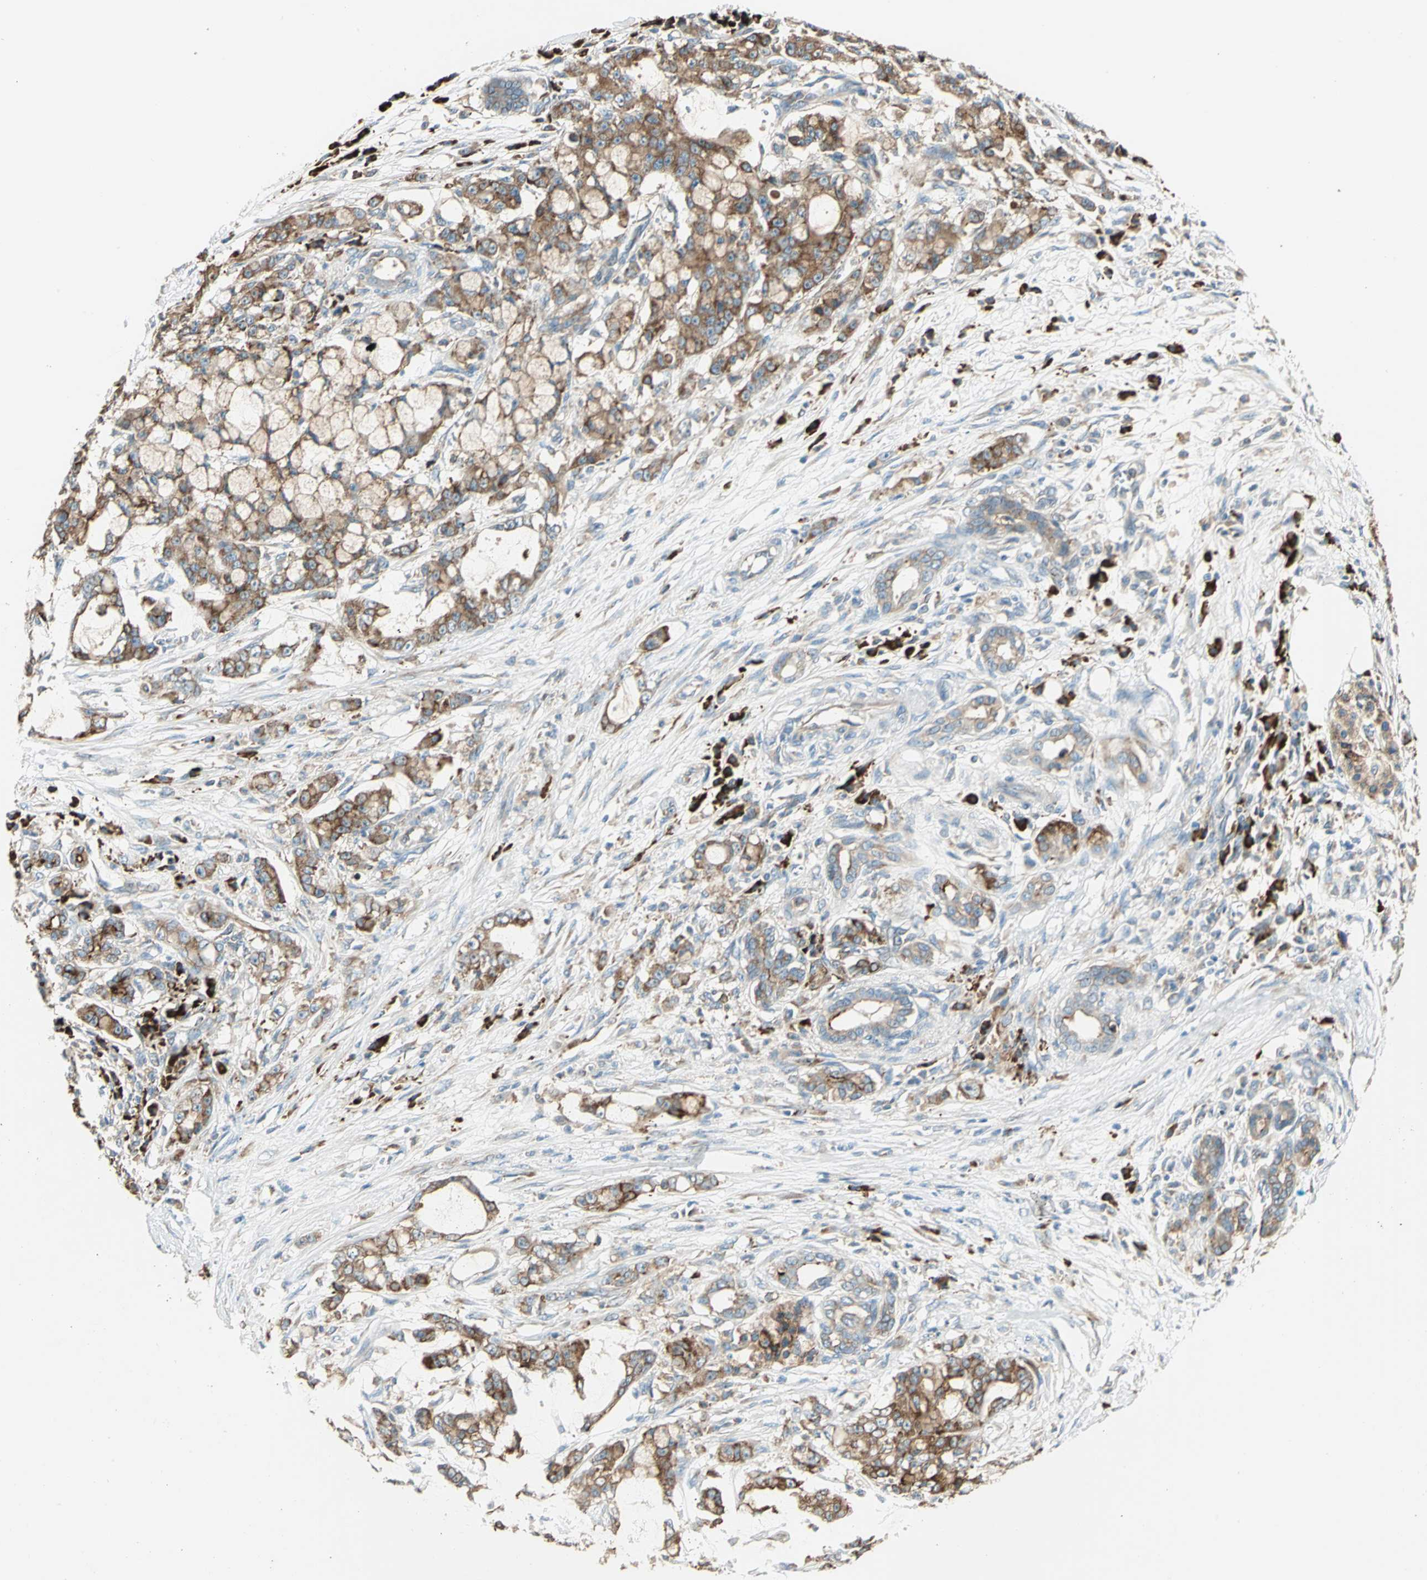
{"staining": {"intensity": "moderate", "quantity": ">75%", "location": "cytoplasmic/membranous"}, "tissue": "pancreatic cancer", "cell_type": "Tumor cells", "image_type": "cancer", "snomed": [{"axis": "morphology", "description": "Adenocarcinoma, NOS"}, {"axis": "topography", "description": "Pancreas"}], "caption": "Brown immunohistochemical staining in pancreatic cancer shows moderate cytoplasmic/membranous expression in about >75% of tumor cells.", "gene": "PDIA4", "patient": {"sex": "female", "age": 73}}